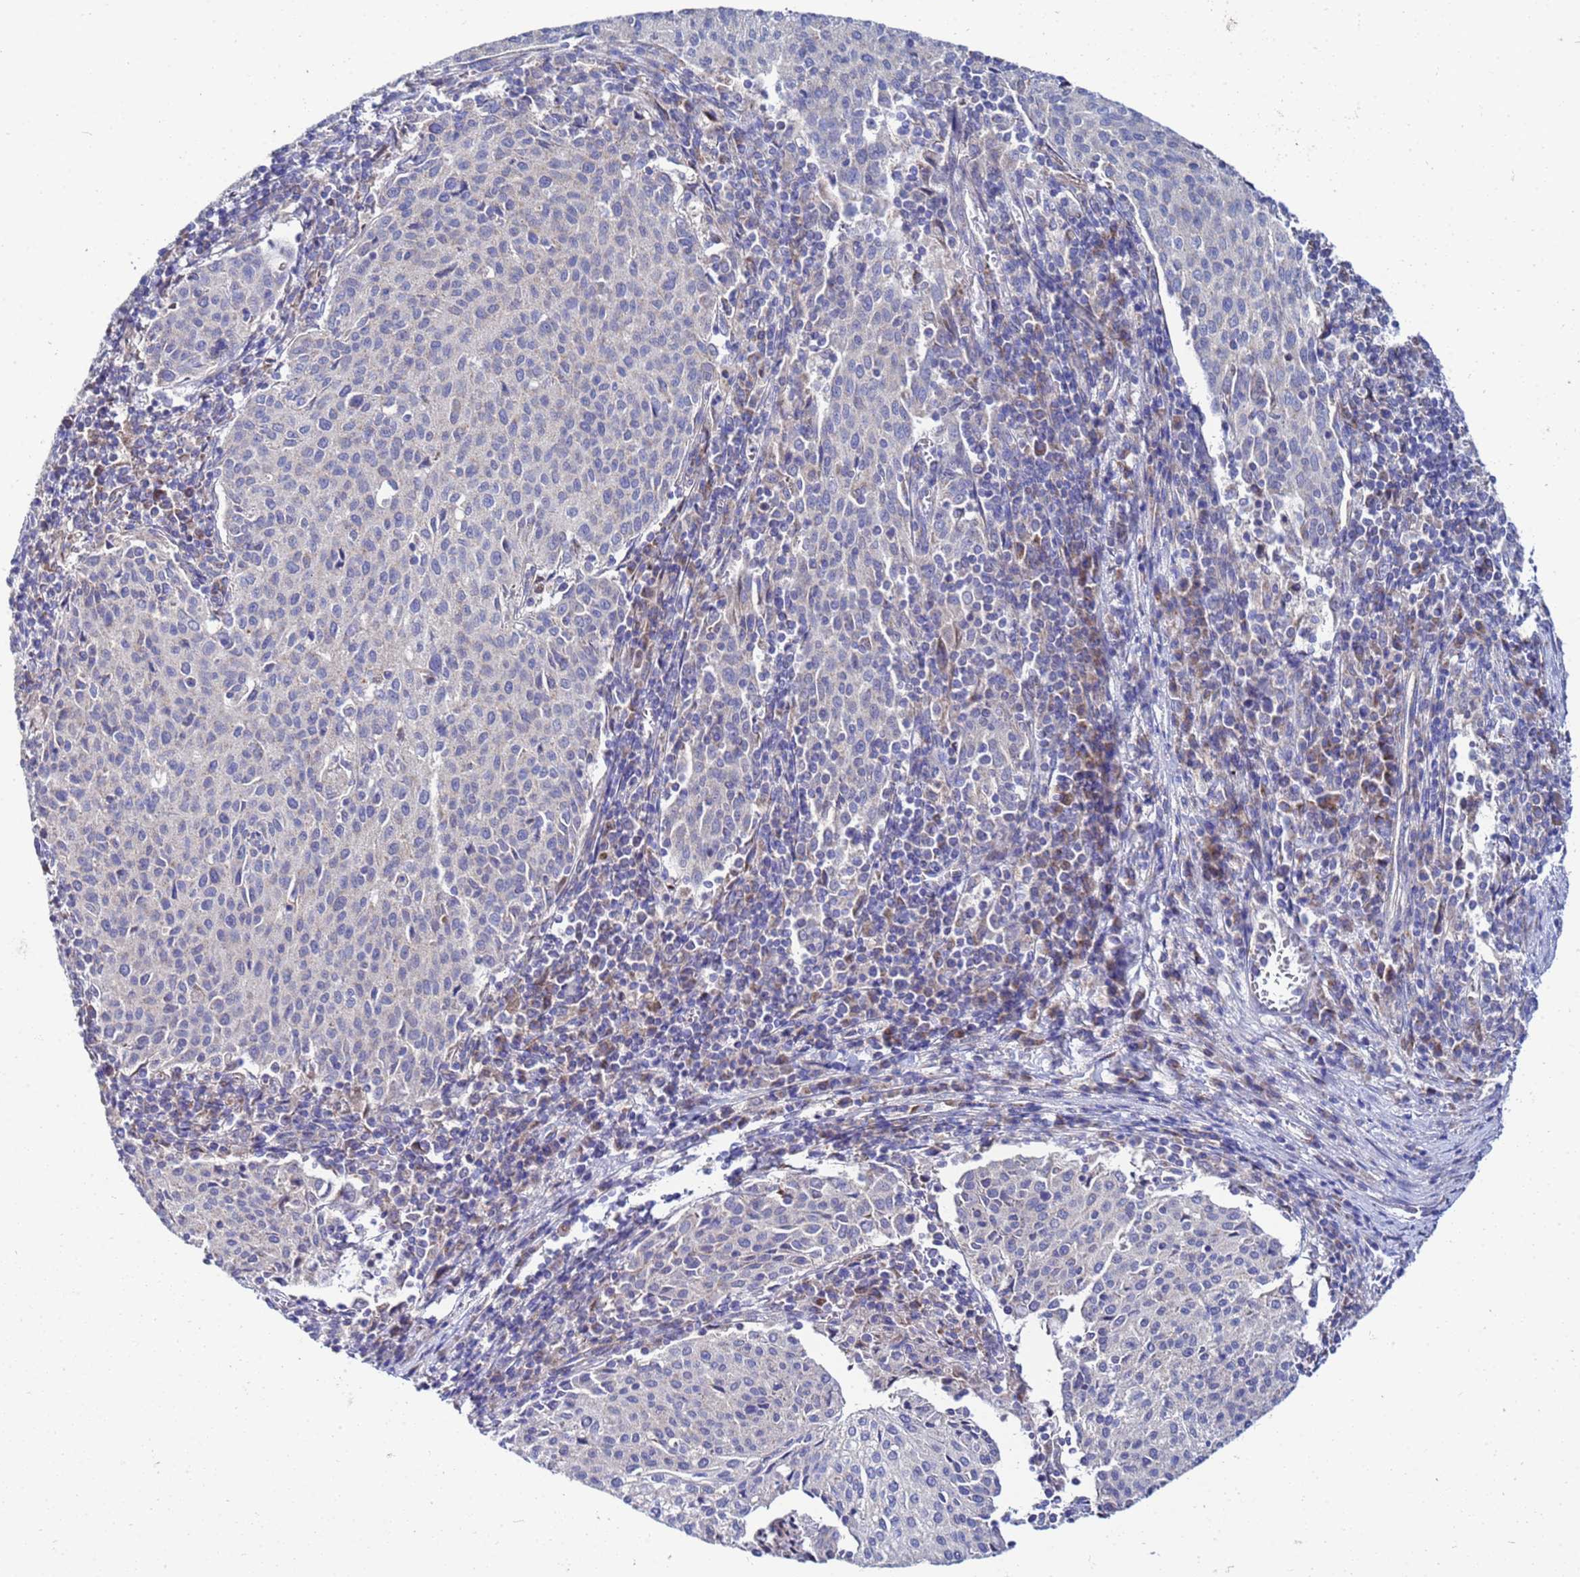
{"staining": {"intensity": "negative", "quantity": "none", "location": "none"}, "tissue": "cervical cancer", "cell_type": "Tumor cells", "image_type": "cancer", "snomed": [{"axis": "morphology", "description": "Squamous cell carcinoma, NOS"}, {"axis": "topography", "description": "Cervix"}], "caption": "Human cervical squamous cell carcinoma stained for a protein using immunohistochemistry (IHC) reveals no staining in tumor cells.", "gene": "FAHD2A", "patient": {"sex": "female", "age": 46}}